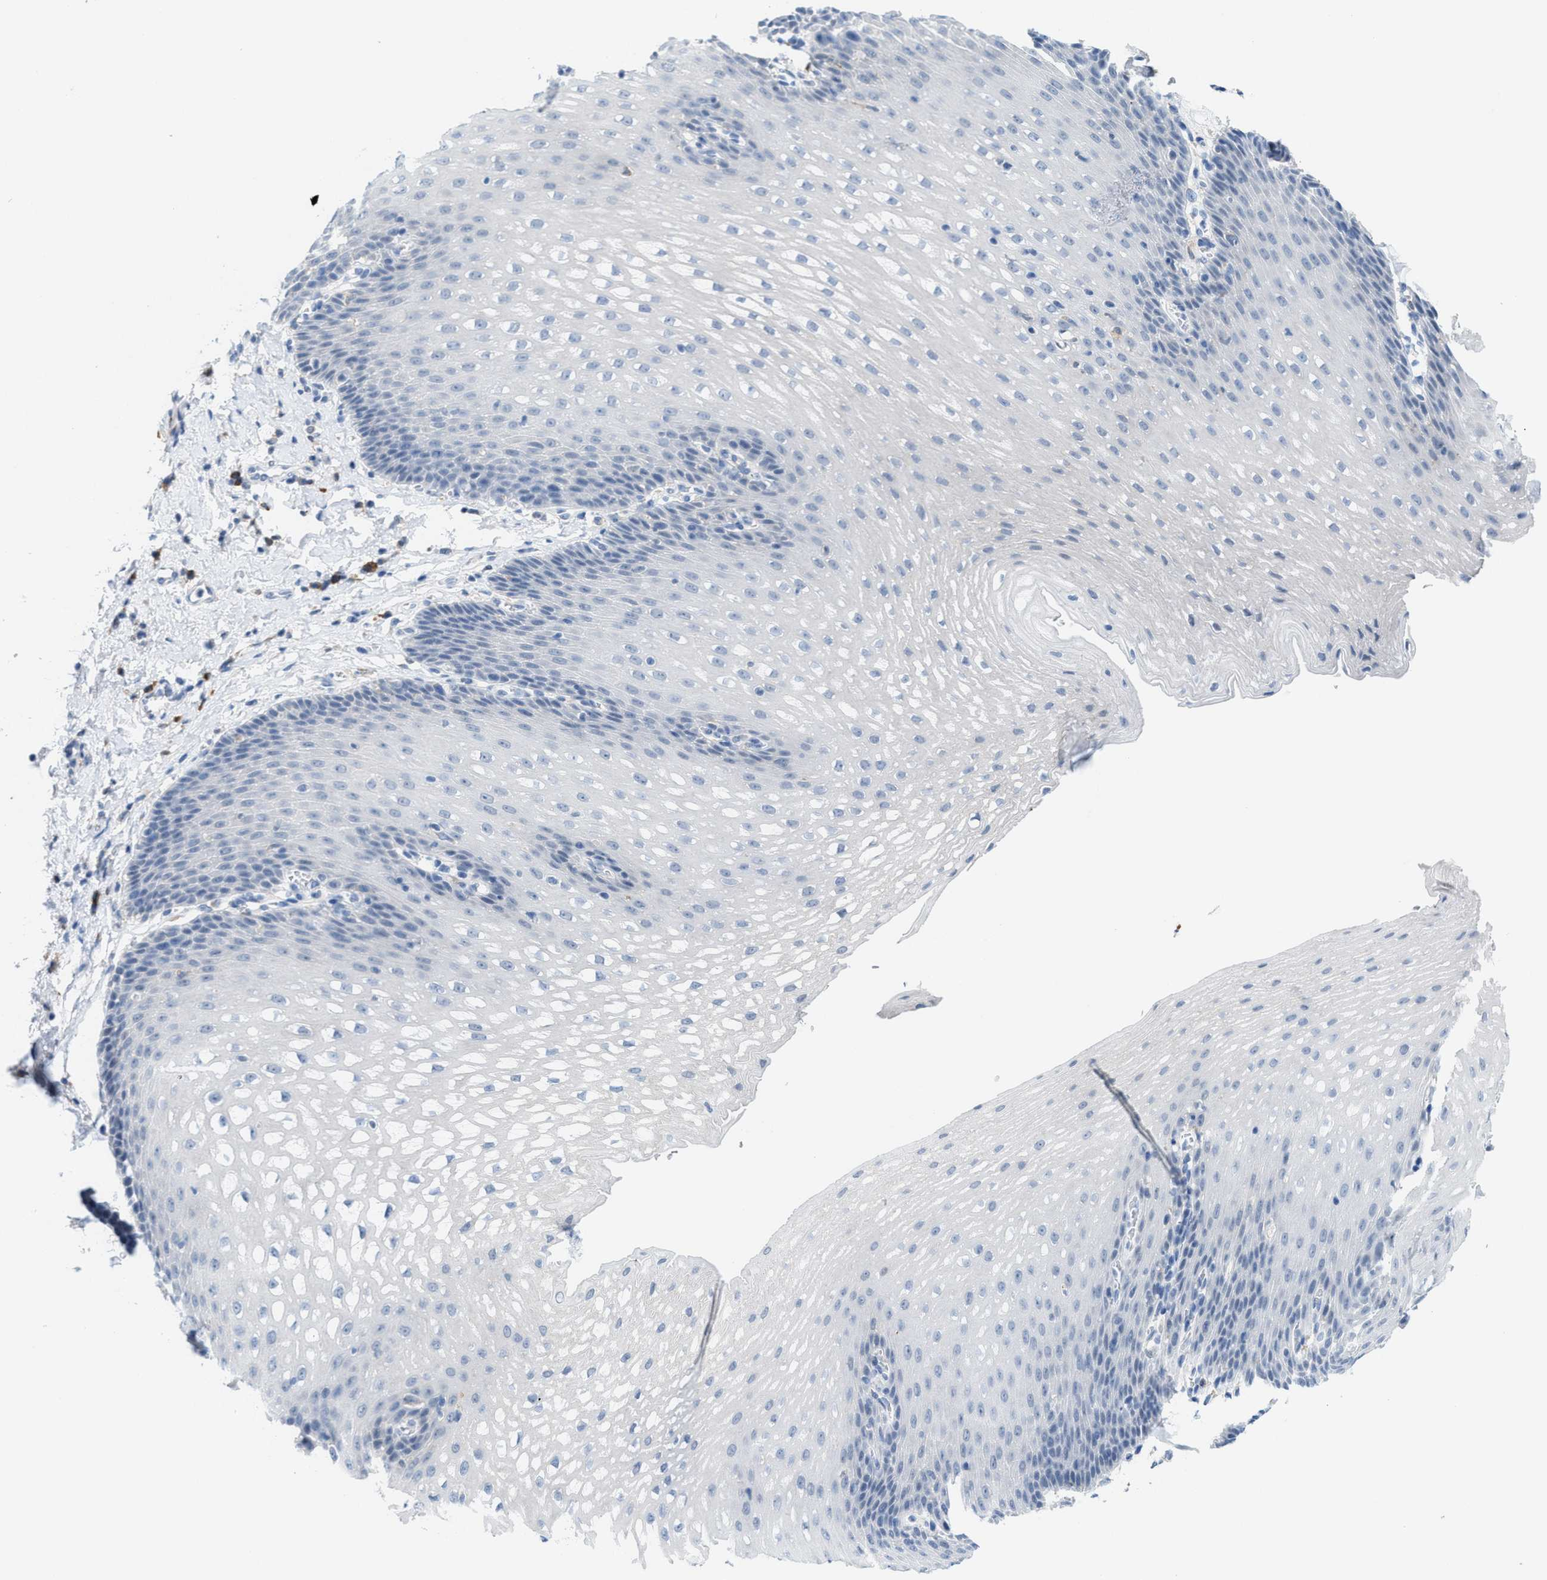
{"staining": {"intensity": "negative", "quantity": "none", "location": "none"}, "tissue": "esophagus", "cell_type": "Squamous epithelial cells", "image_type": "normal", "snomed": [{"axis": "morphology", "description": "Normal tissue, NOS"}, {"axis": "topography", "description": "Esophagus"}], "caption": "DAB immunohistochemical staining of normal human esophagus displays no significant expression in squamous epithelial cells.", "gene": "KIFC3", "patient": {"sex": "male", "age": 48}}